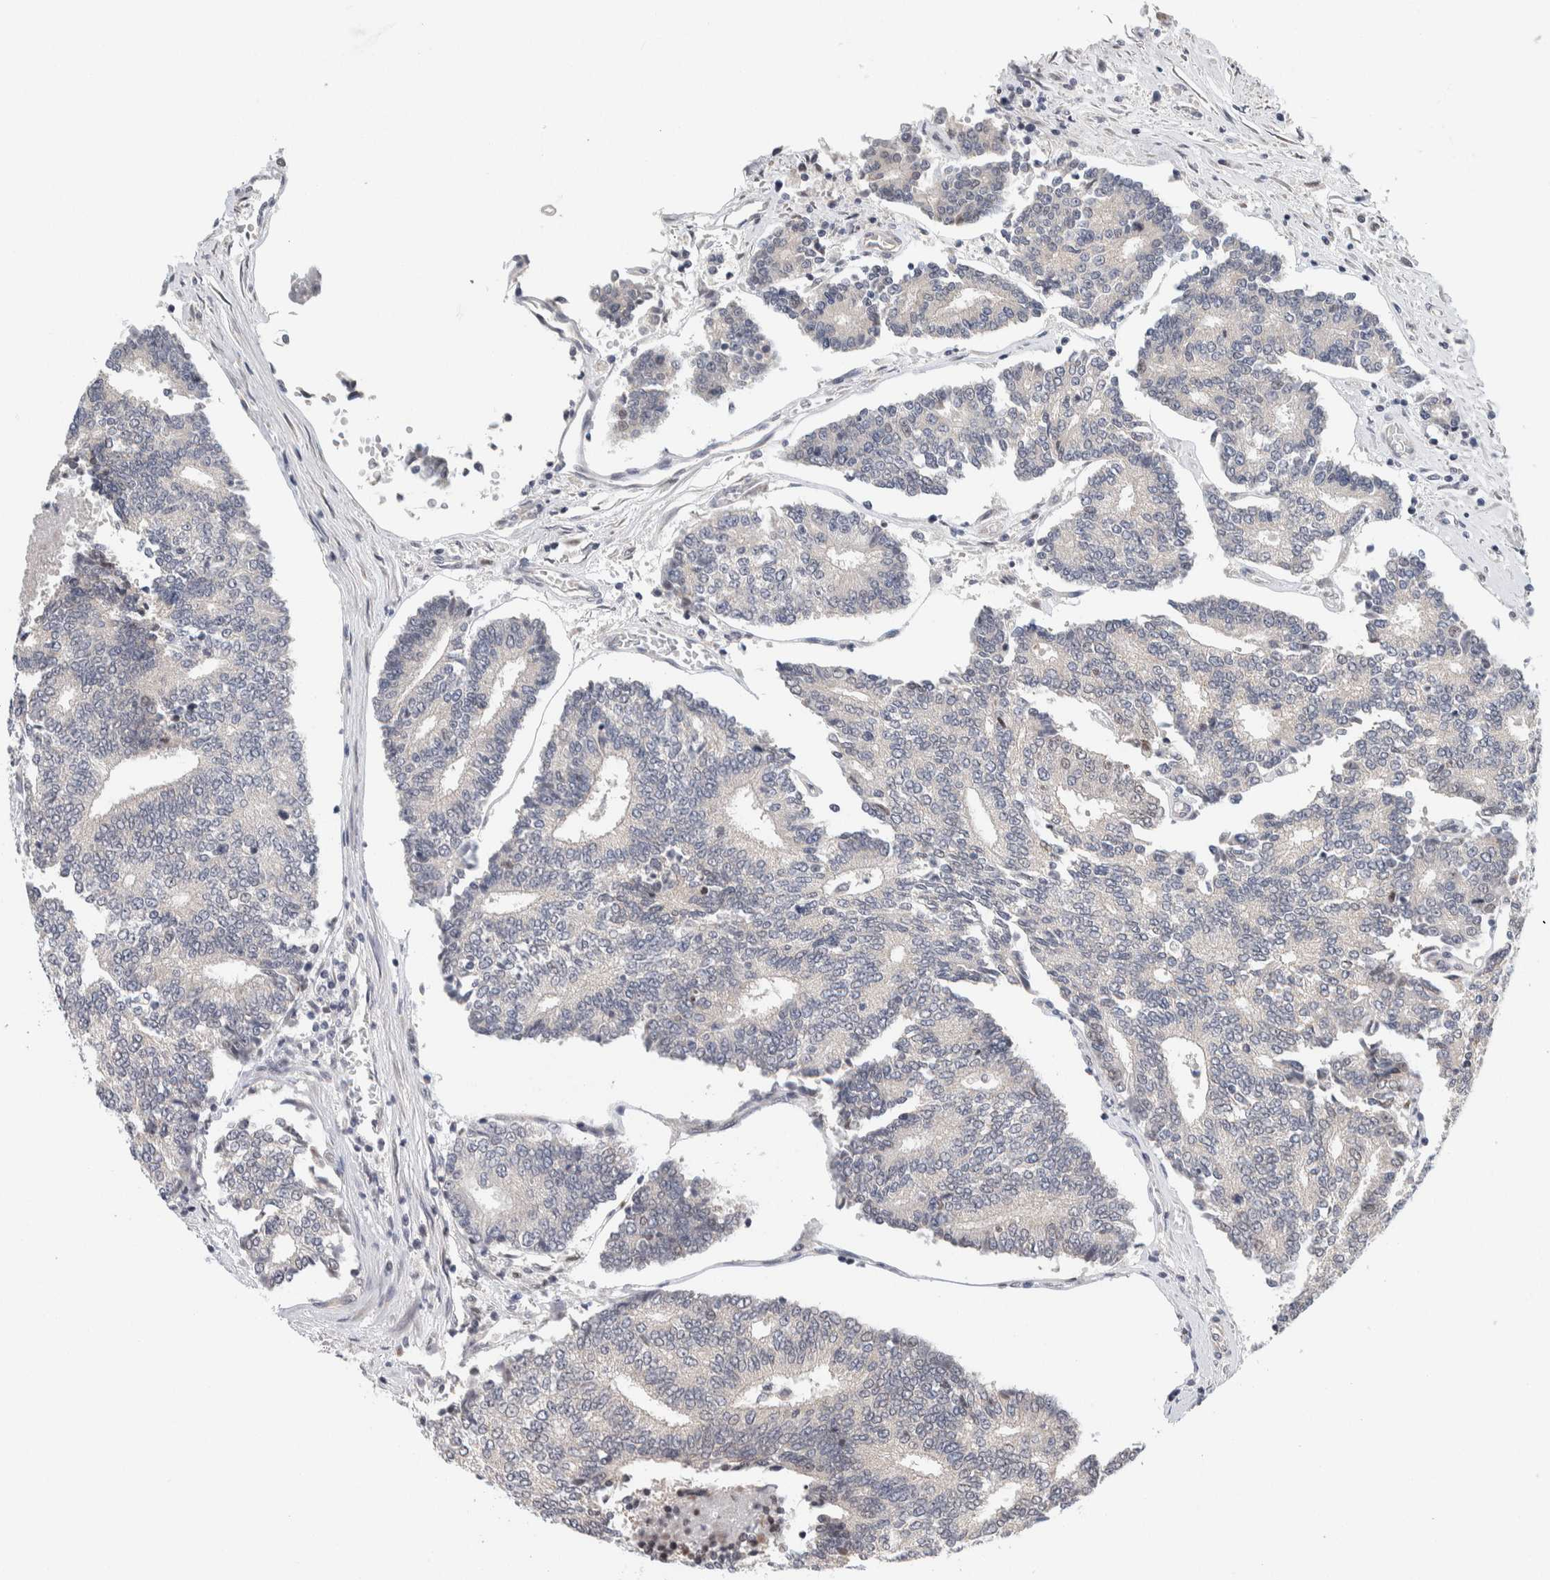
{"staining": {"intensity": "negative", "quantity": "none", "location": "none"}, "tissue": "prostate cancer", "cell_type": "Tumor cells", "image_type": "cancer", "snomed": [{"axis": "morphology", "description": "Normal tissue, NOS"}, {"axis": "morphology", "description": "Adenocarcinoma, High grade"}, {"axis": "topography", "description": "Prostate"}, {"axis": "topography", "description": "Seminal veicle"}], "caption": "Protein analysis of prostate cancer displays no significant expression in tumor cells. Nuclei are stained in blue.", "gene": "NEUROD1", "patient": {"sex": "male", "age": 55}}